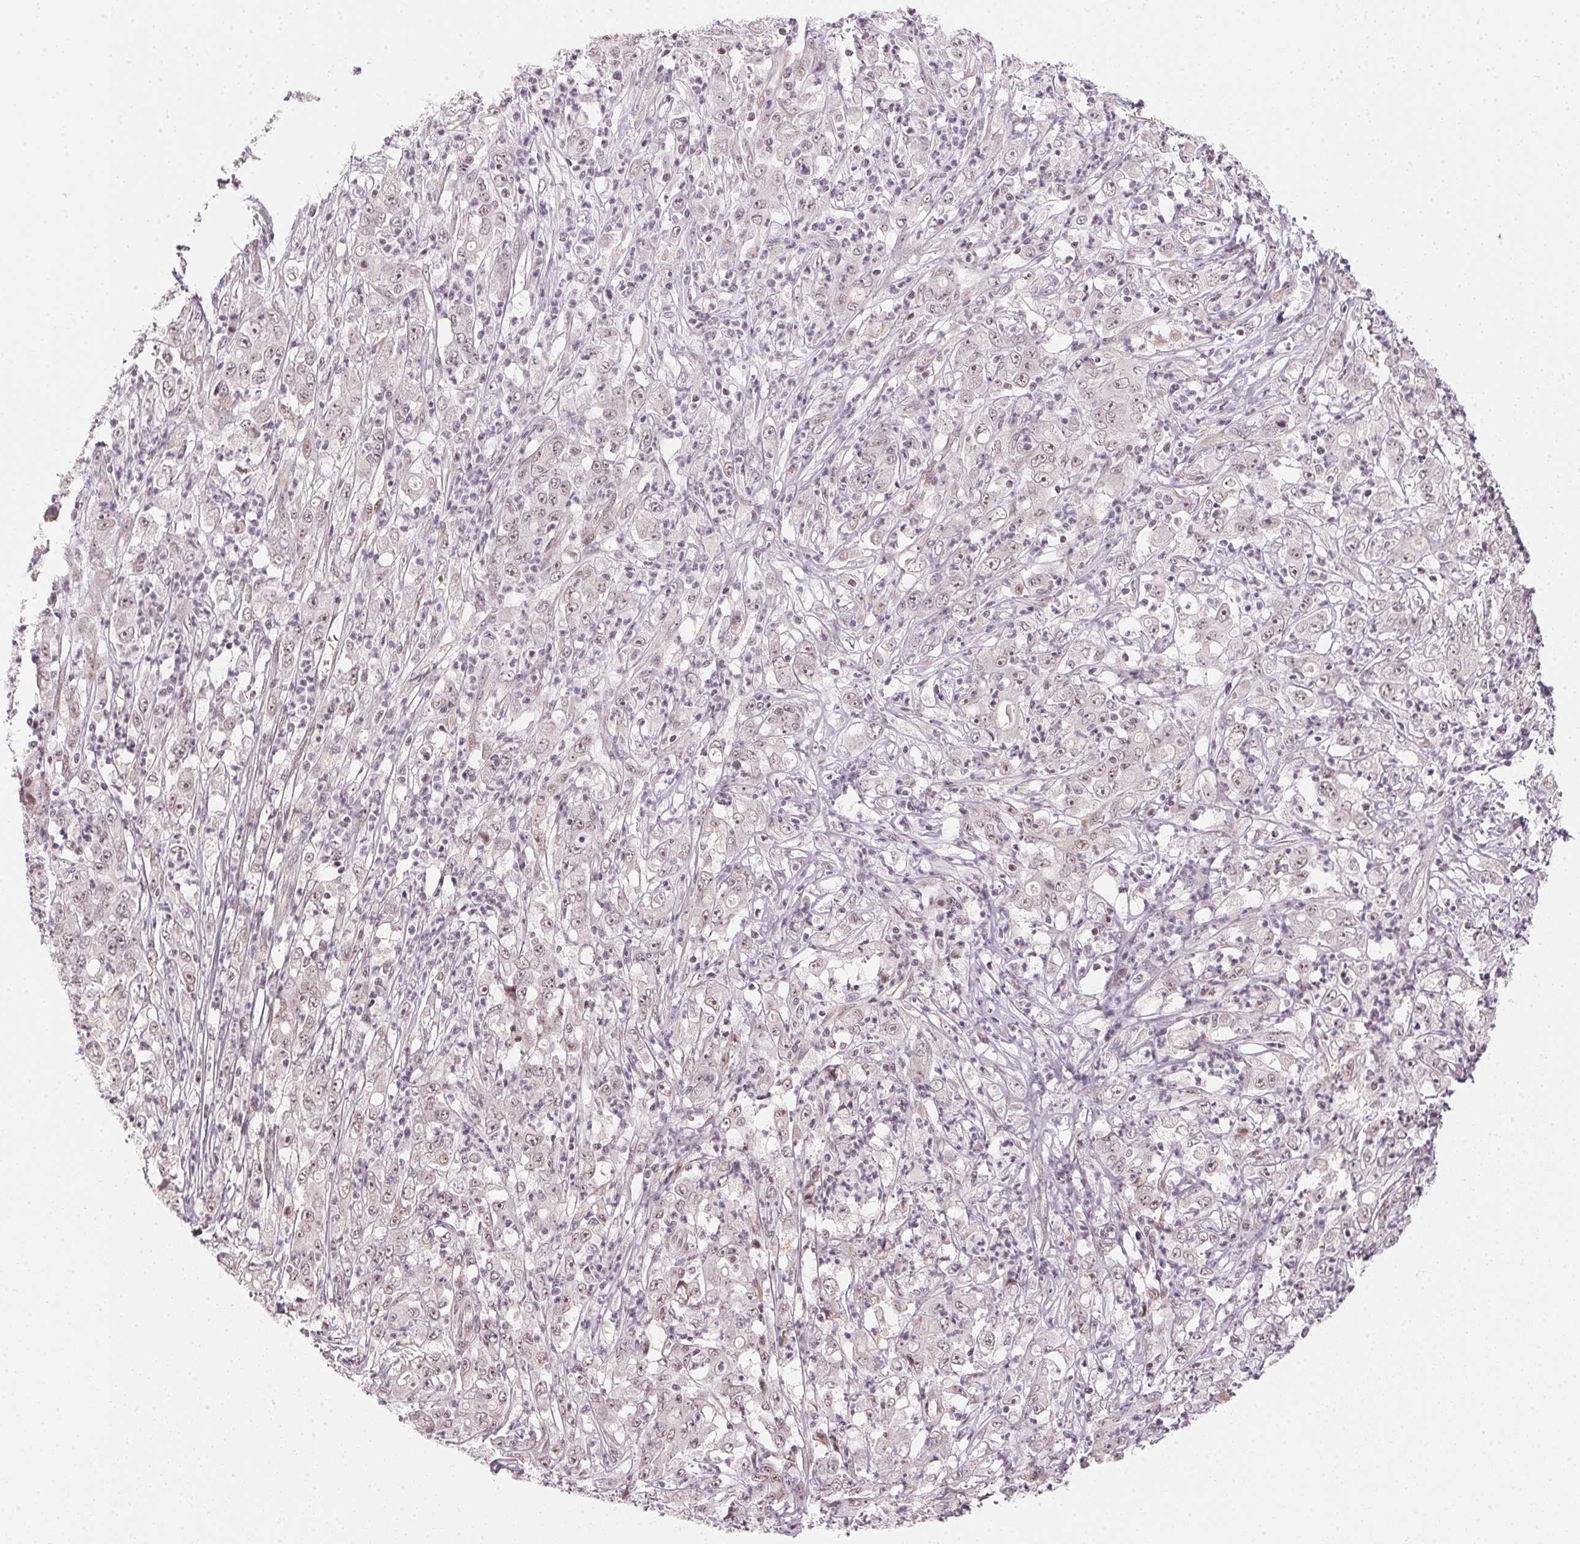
{"staining": {"intensity": "weak", "quantity": "<25%", "location": "nuclear"}, "tissue": "stomach cancer", "cell_type": "Tumor cells", "image_type": "cancer", "snomed": [{"axis": "morphology", "description": "Adenocarcinoma, NOS"}, {"axis": "topography", "description": "Stomach, lower"}], "caption": "Immunohistochemistry (IHC) histopathology image of human stomach cancer (adenocarcinoma) stained for a protein (brown), which shows no positivity in tumor cells.", "gene": "KAT6A", "patient": {"sex": "female", "age": 71}}